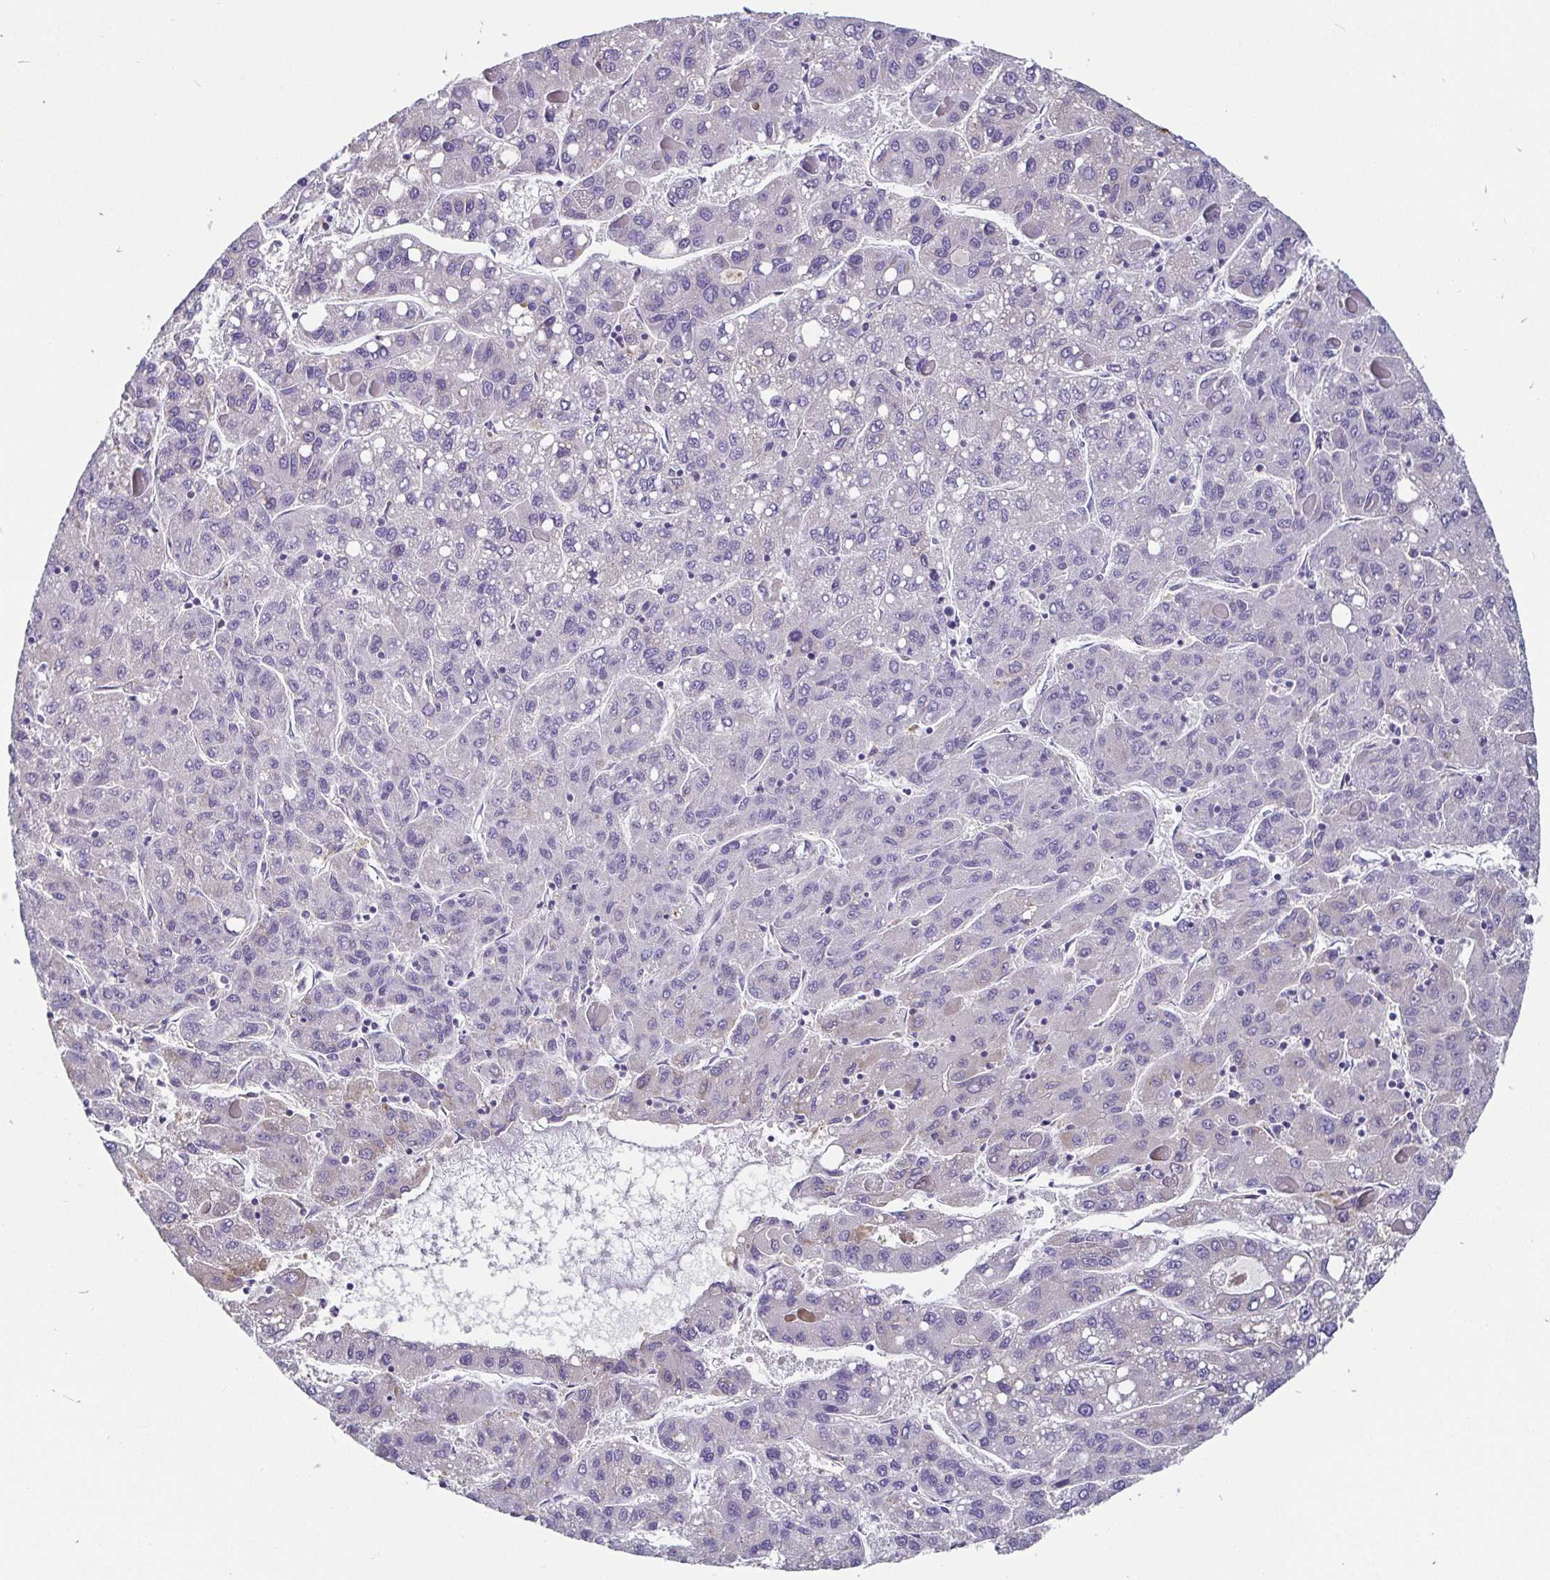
{"staining": {"intensity": "negative", "quantity": "none", "location": "none"}, "tissue": "liver cancer", "cell_type": "Tumor cells", "image_type": "cancer", "snomed": [{"axis": "morphology", "description": "Carcinoma, Hepatocellular, NOS"}, {"axis": "topography", "description": "Liver"}], "caption": "Immunohistochemistry image of neoplastic tissue: liver cancer stained with DAB reveals no significant protein positivity in tumor cells.", "gene": "ADAMTS6", "patient": {"sex": "female", "age": 82}}